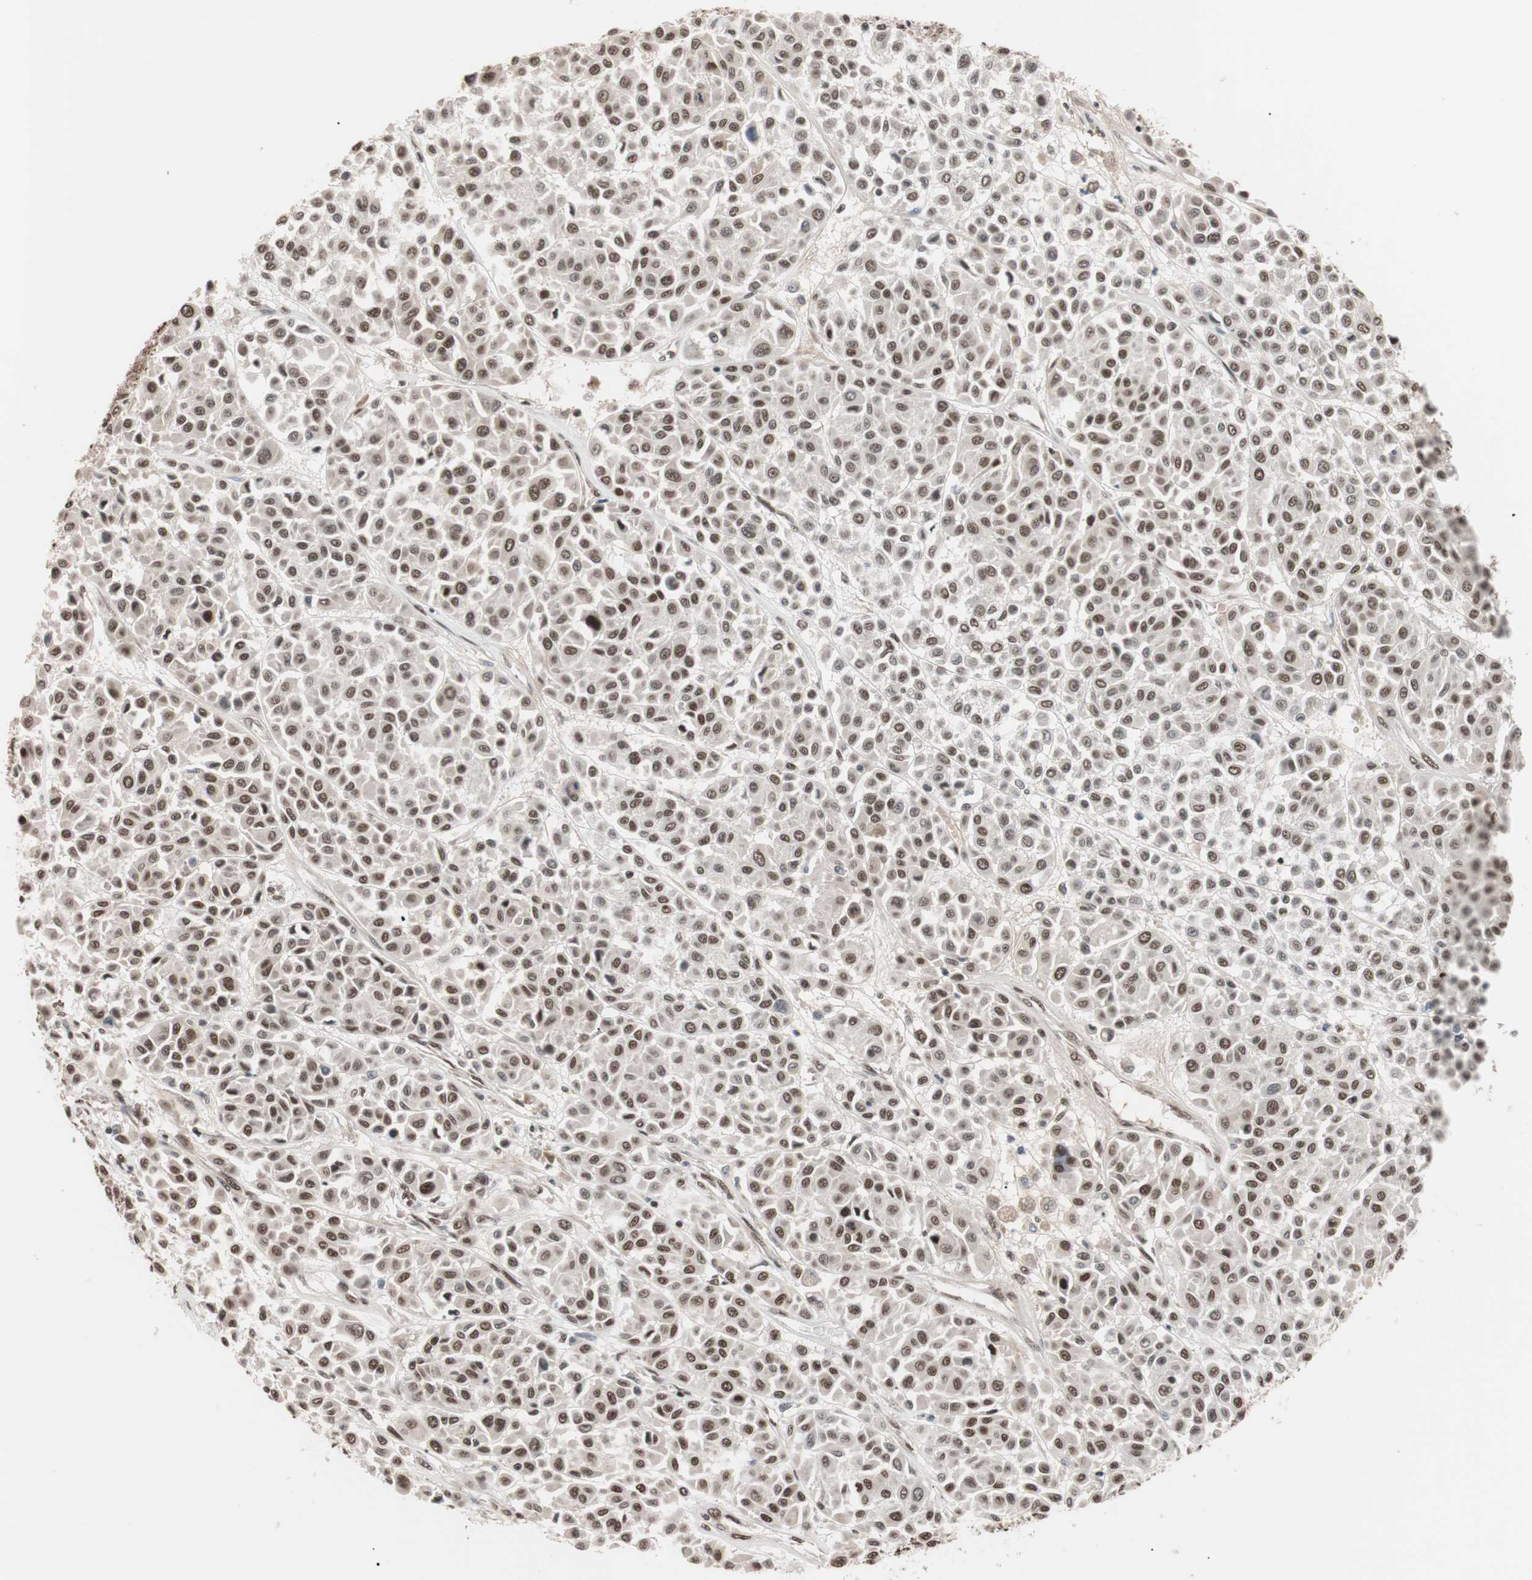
{"staining": {"intensity": "strong", "quantity": ">75%", "location": "nuclear"}, "tissue": "melanoma", "cell_type": "Tumor cells", "image_type": "cancer", "snomed": [{"axis": "morphology", "description": "Malignant melanoma, Metastatic site"}, {"axis": "topography", "description": "Soft tissue"}], "caption": "Brown immunohistochemical staining in malignant melanoma (metastatic site) shows strong nuclear expression in approximately >75% of tumor cells. The staining is performed using DAB (3,3'-diaminobenzidine) brown chromogen to label protein expression. The nuclei are counter-stained blue using hematoxylin.", "gene": "CHAMP1", "patient": {"sex": "male", "age": 41}}